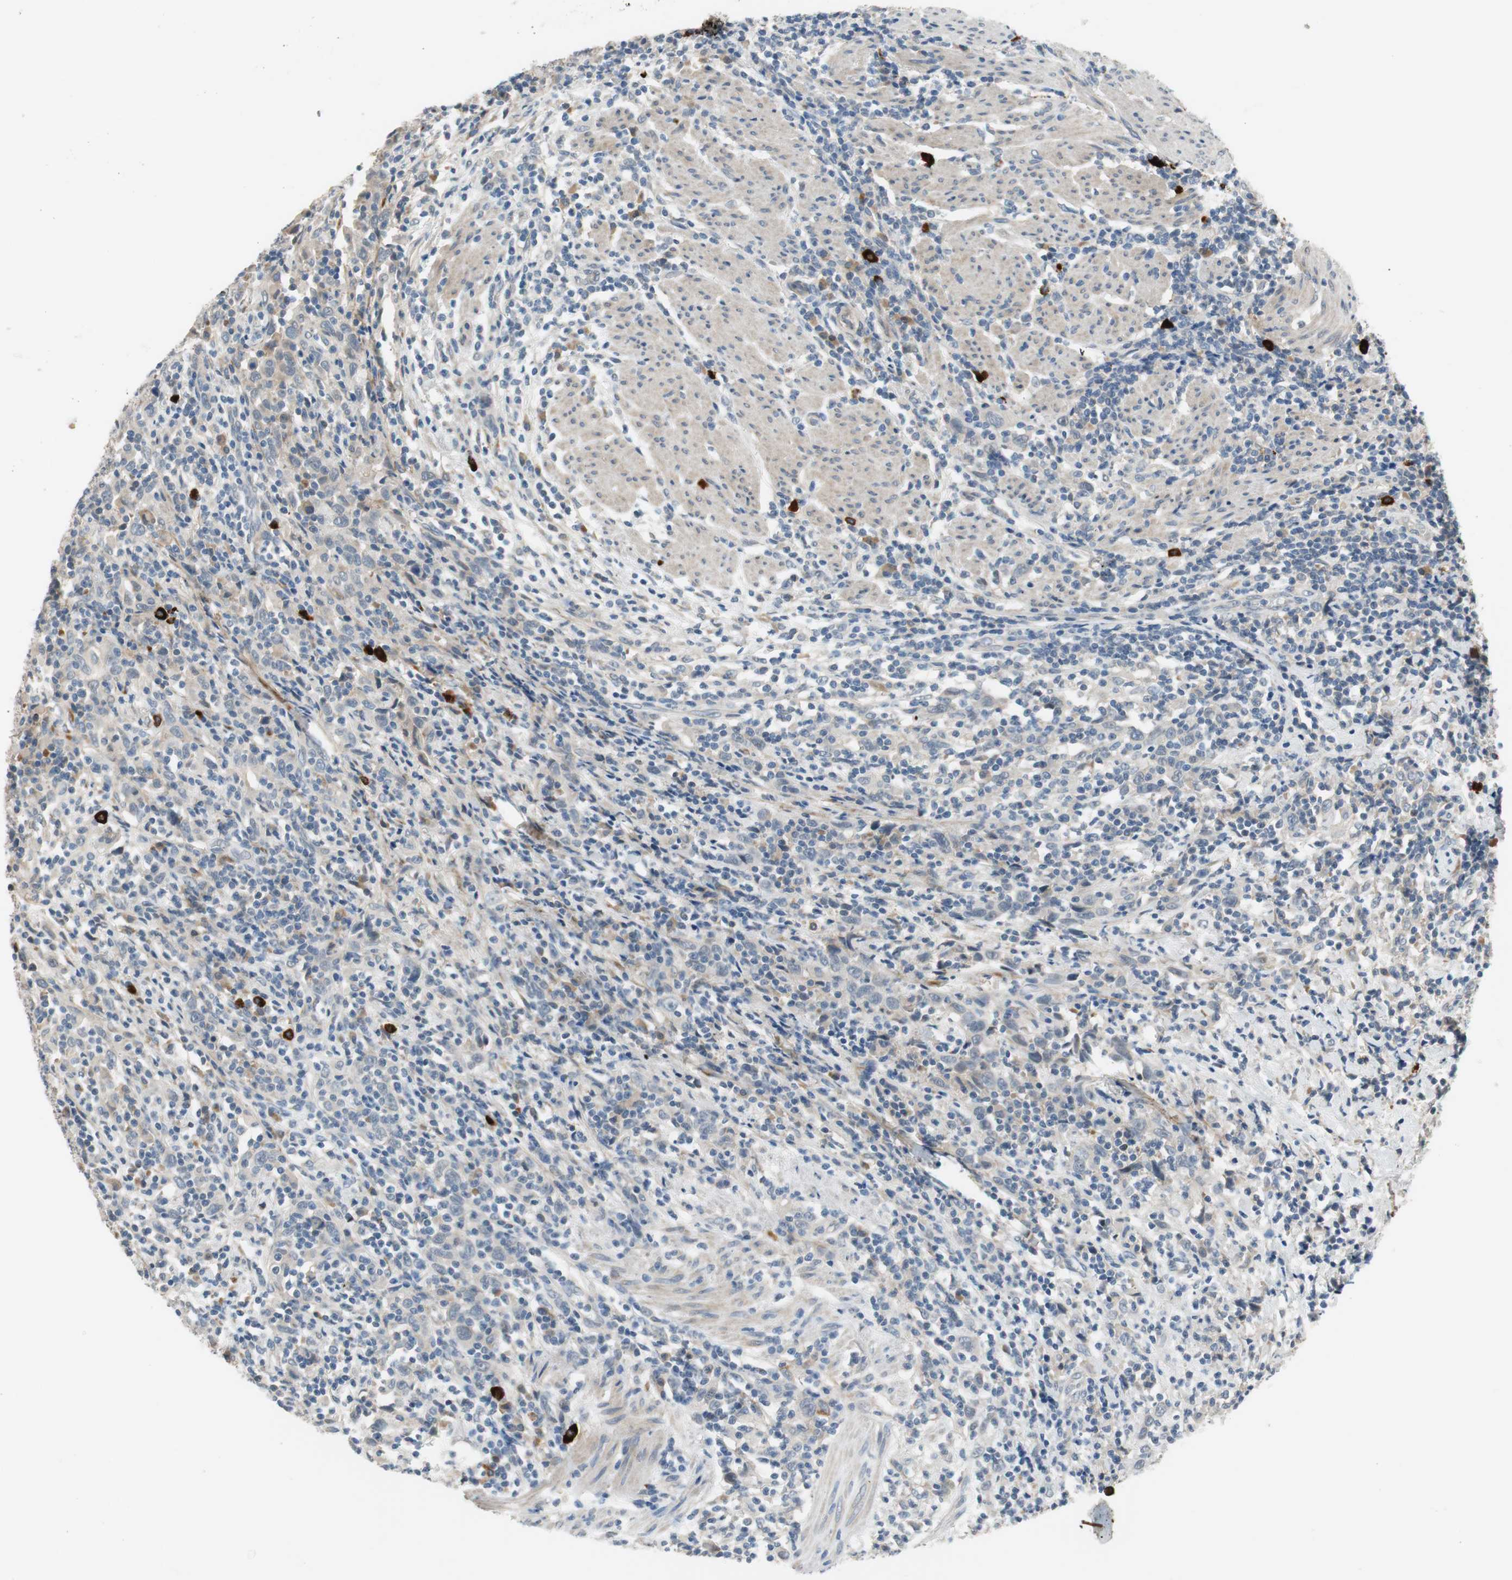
{"staining": {"intensity": "negative", "quantity": "none", "location": "none"}, "tissue": "urothelial cancer", "cell_type": "Tumor cells", "image_type": "cancer", "snomed": [{"axis": "morphology", "description": "Urothelial carcinoma, High grade"}, {"axis": "topography", "description": "Urinary bladder"}], "caption": "Immunohistochemical staining of urothelial cancer reveals no significant positivity in tumor cells.", "gene": "COL12A1", "patient": {"sex": "male", "age": 61}}